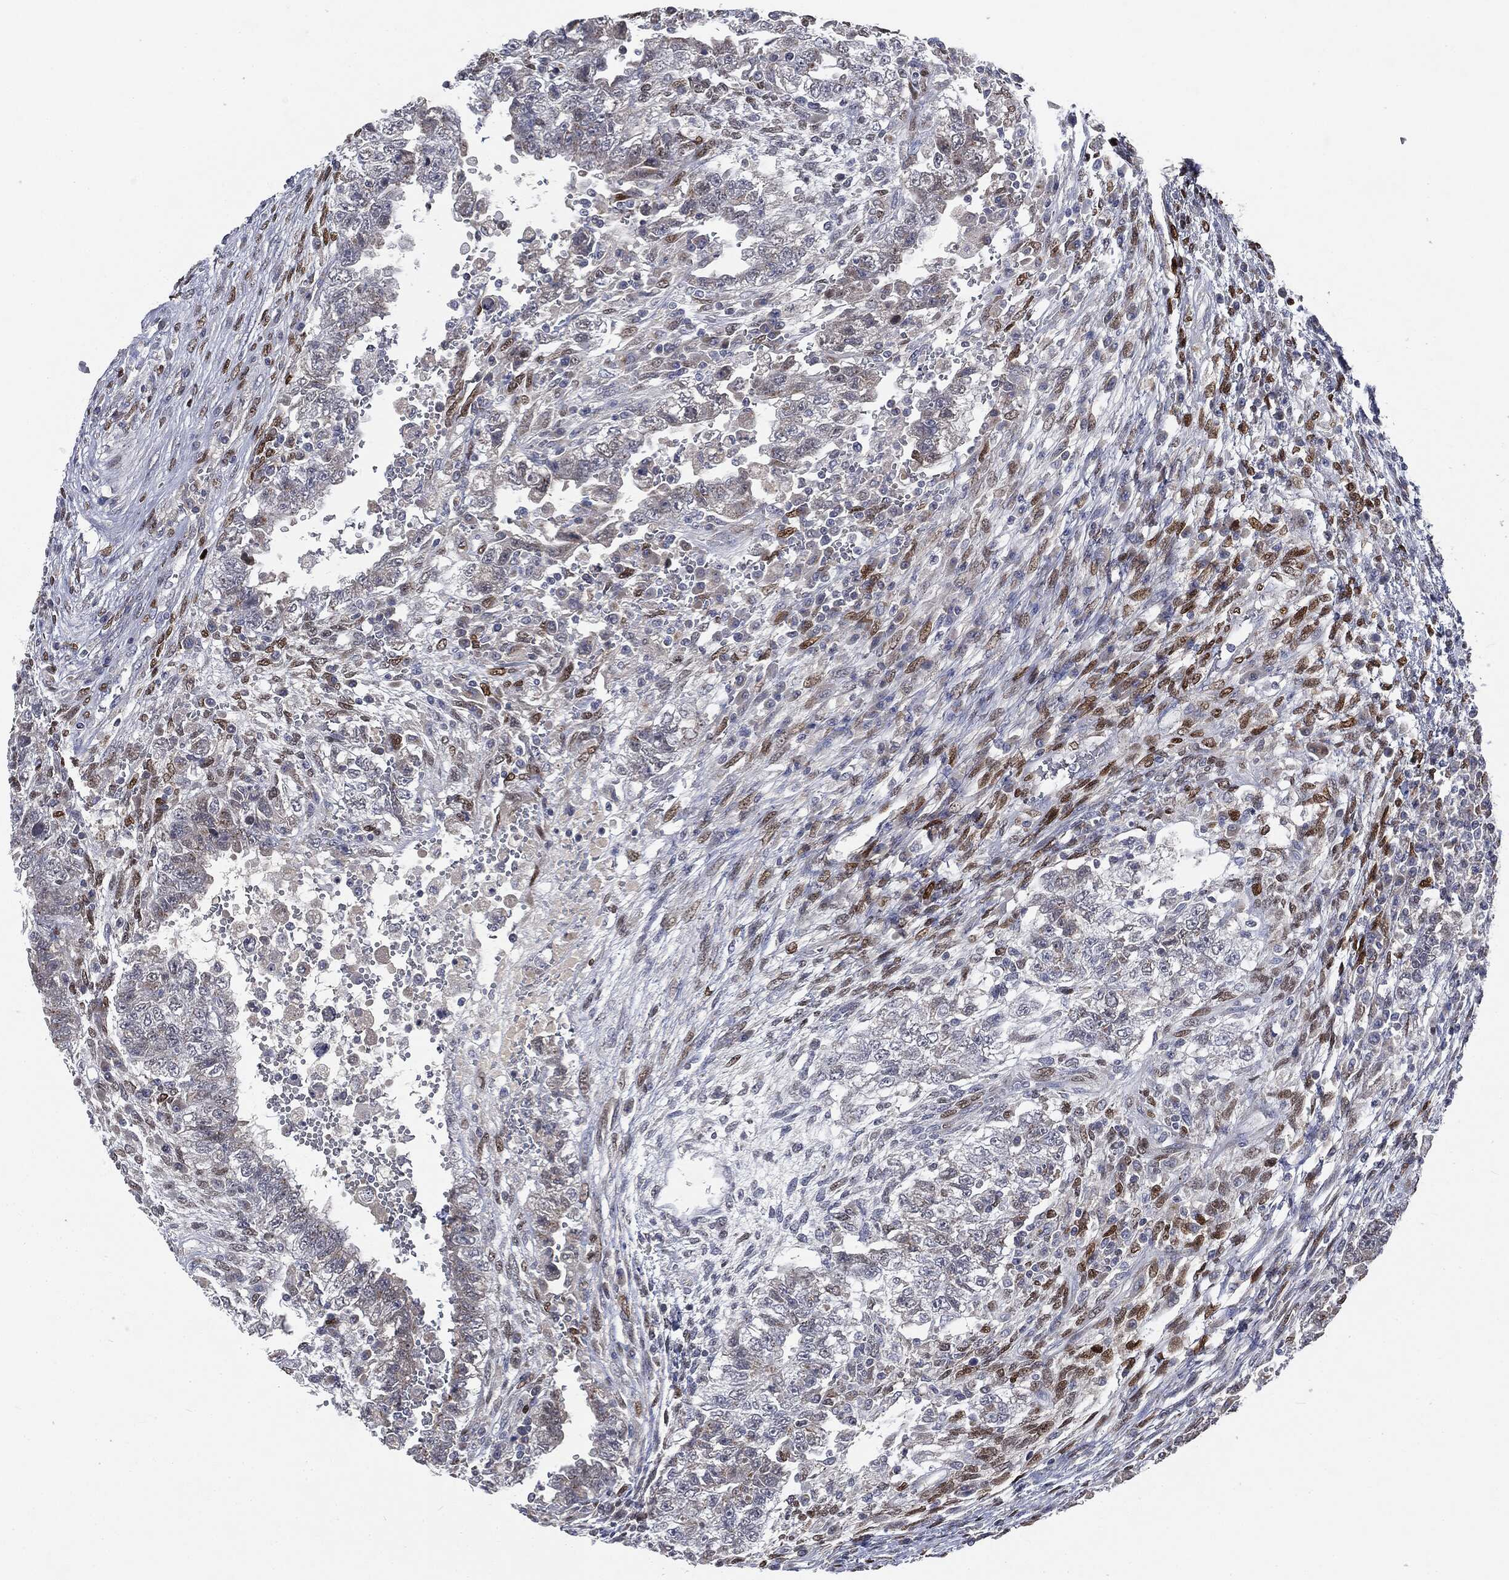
{"staining": {"intensity": "negative", "quantity": "none", "location": "none"}, "tissue": "testis cancer", "cell_type": "Tumor cells", "image_type": "cancer", "snomed": [{"axis": "morphology", "description": "Carcinoma, Embryonal, NOS"}, {"axis": "topography", "description": "Testis"}], "caption": "An image of human embryonal carcinoma (testis) is negative for staining in tumor cells.", "gene": "CASD1", "patient": {"sex": "male", "age": 26}}